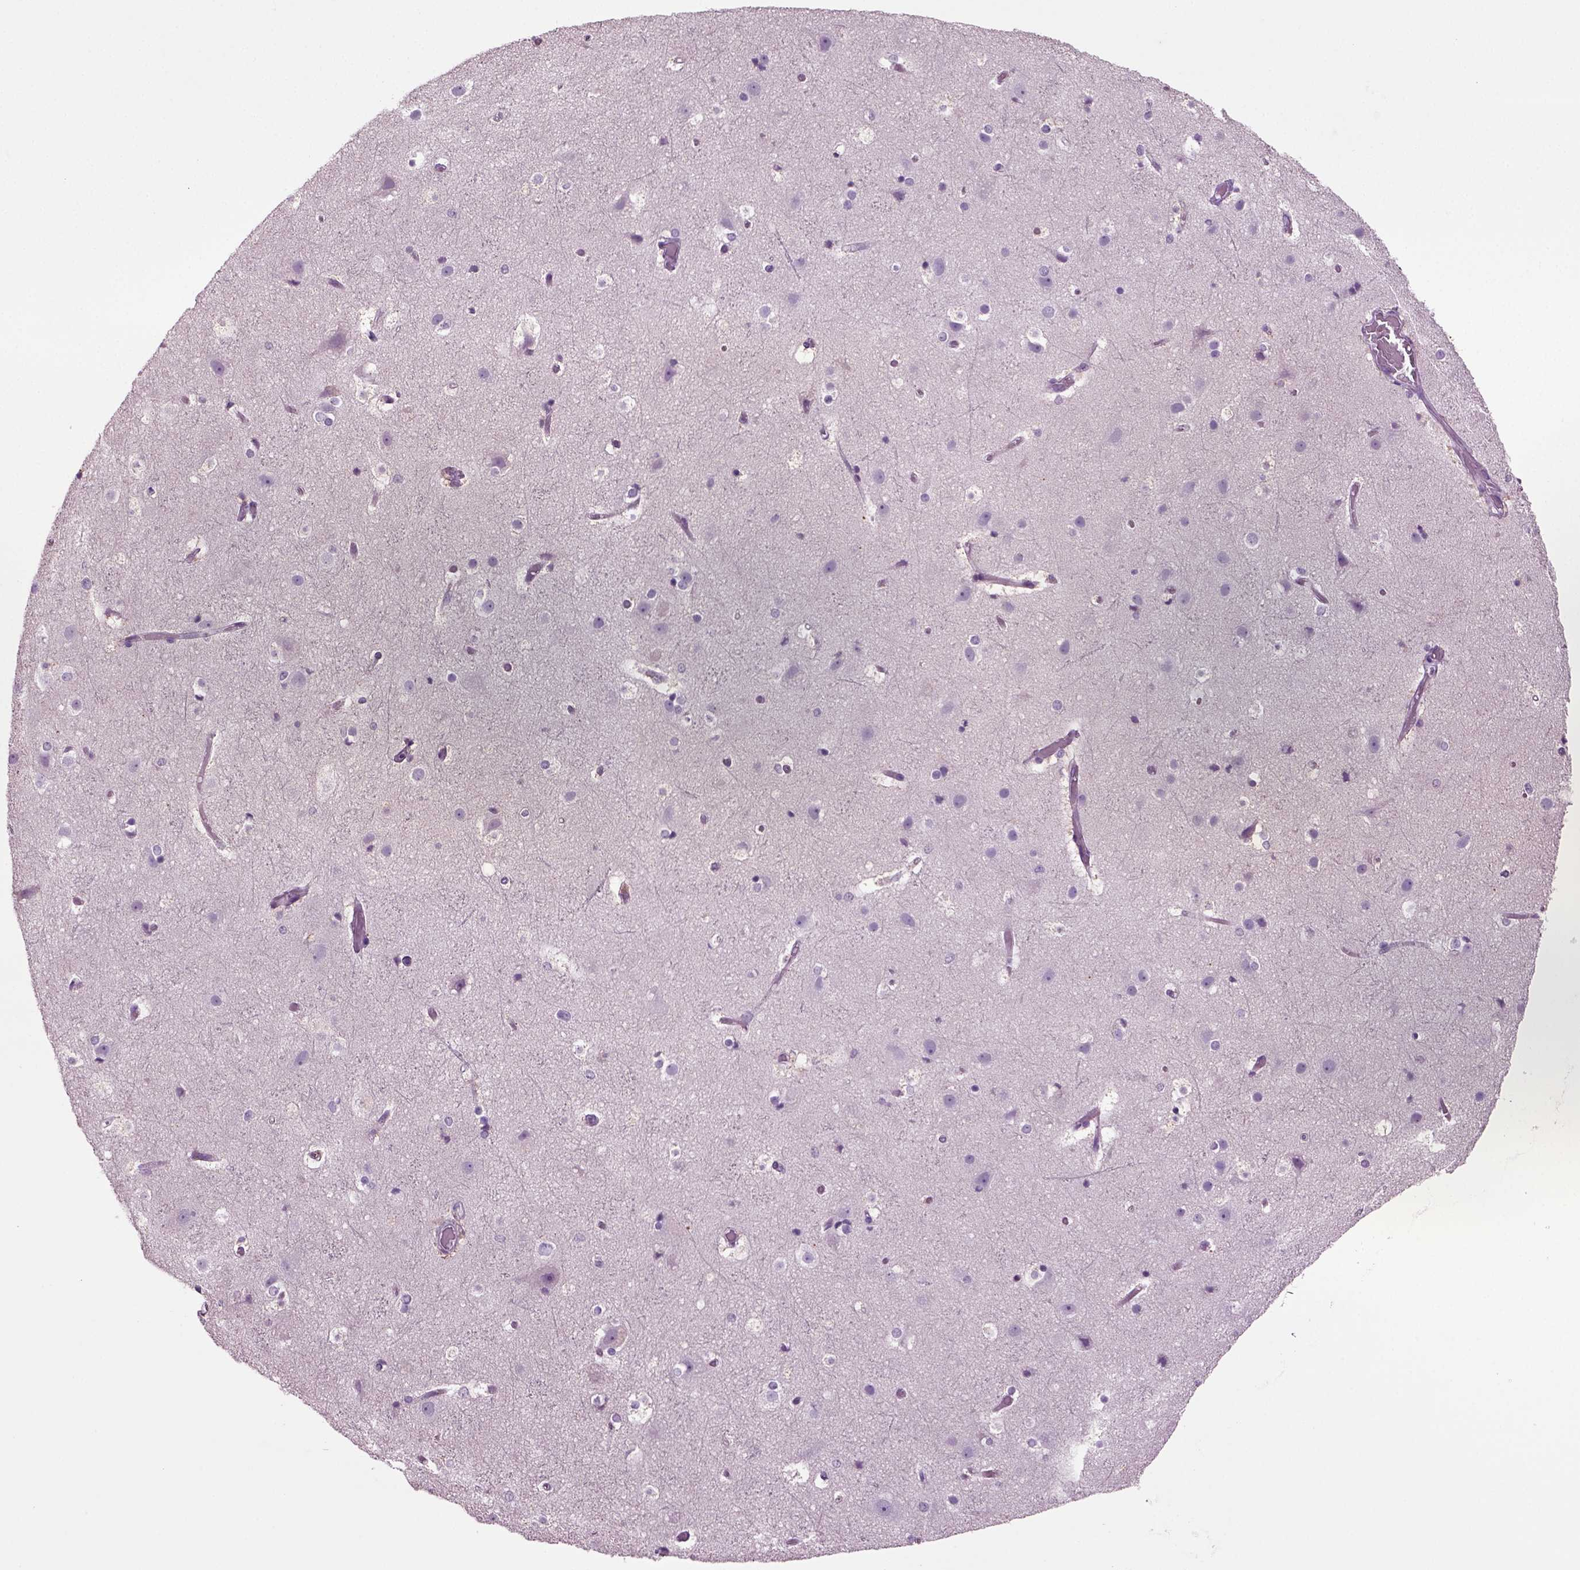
{"staining": {"intensity": "negative", "quantity": "none", "location": "none"}, "tissue": "cerebral cortex", "cell_type": "Endothelial cells", "image_type": "normal", "snomed": [{"axis": "morphology", "description": "Normal tissue, NOS"}, {"axis": "topography", "description": "Cerebral cortex"}], "caption": "Endothelial cells are negative for protein expression in normal human cerebral cortex. (DAB IHC with hematoxylin counter stain).", "gene": "COL9A2", "patient": {"sex": "female", "age": 52}}